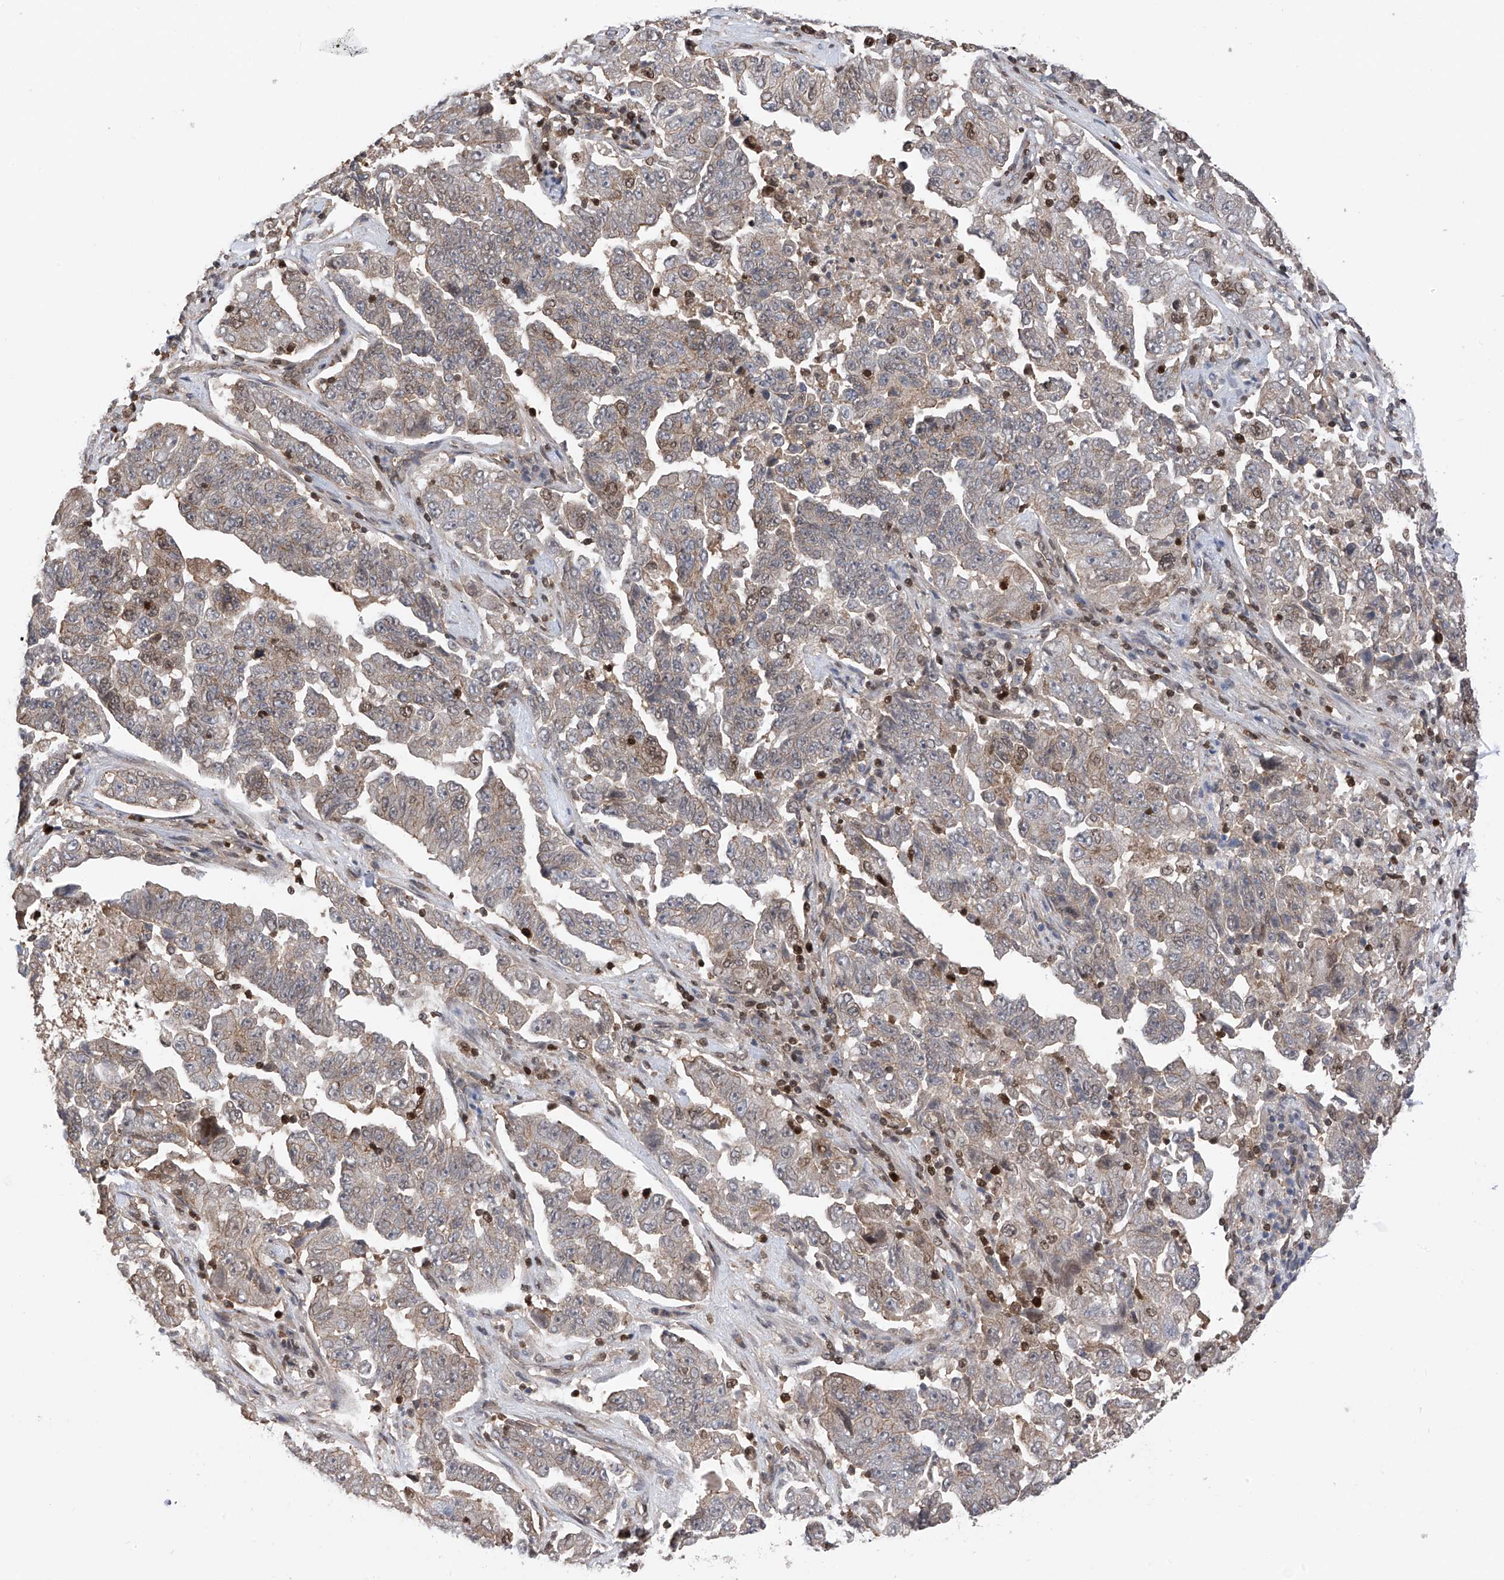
{"staining": {"intensity": "weak", "quantity": "<25%", "location": "cytoplasmic/membranous,nuclear"}, "tissue": "lung cancer", "cell_type": "Tumor cells", "image_type": "cancer", "snomed": [{"axis": "morphology", "description": "Adenocarcinoma, NOS"}, {"axis": "topography", "description": "Lung"}], "caption": "Tumor cells are negative for brown protein staining in adenocarcinoma (lung). (DAB (3,3'-diaminobenzidine) immunohistochemistry (IHC) with hematoxylin counter stain).", "gene": "DNAJC9", "patient": {"sex": "female", "age": 51}}